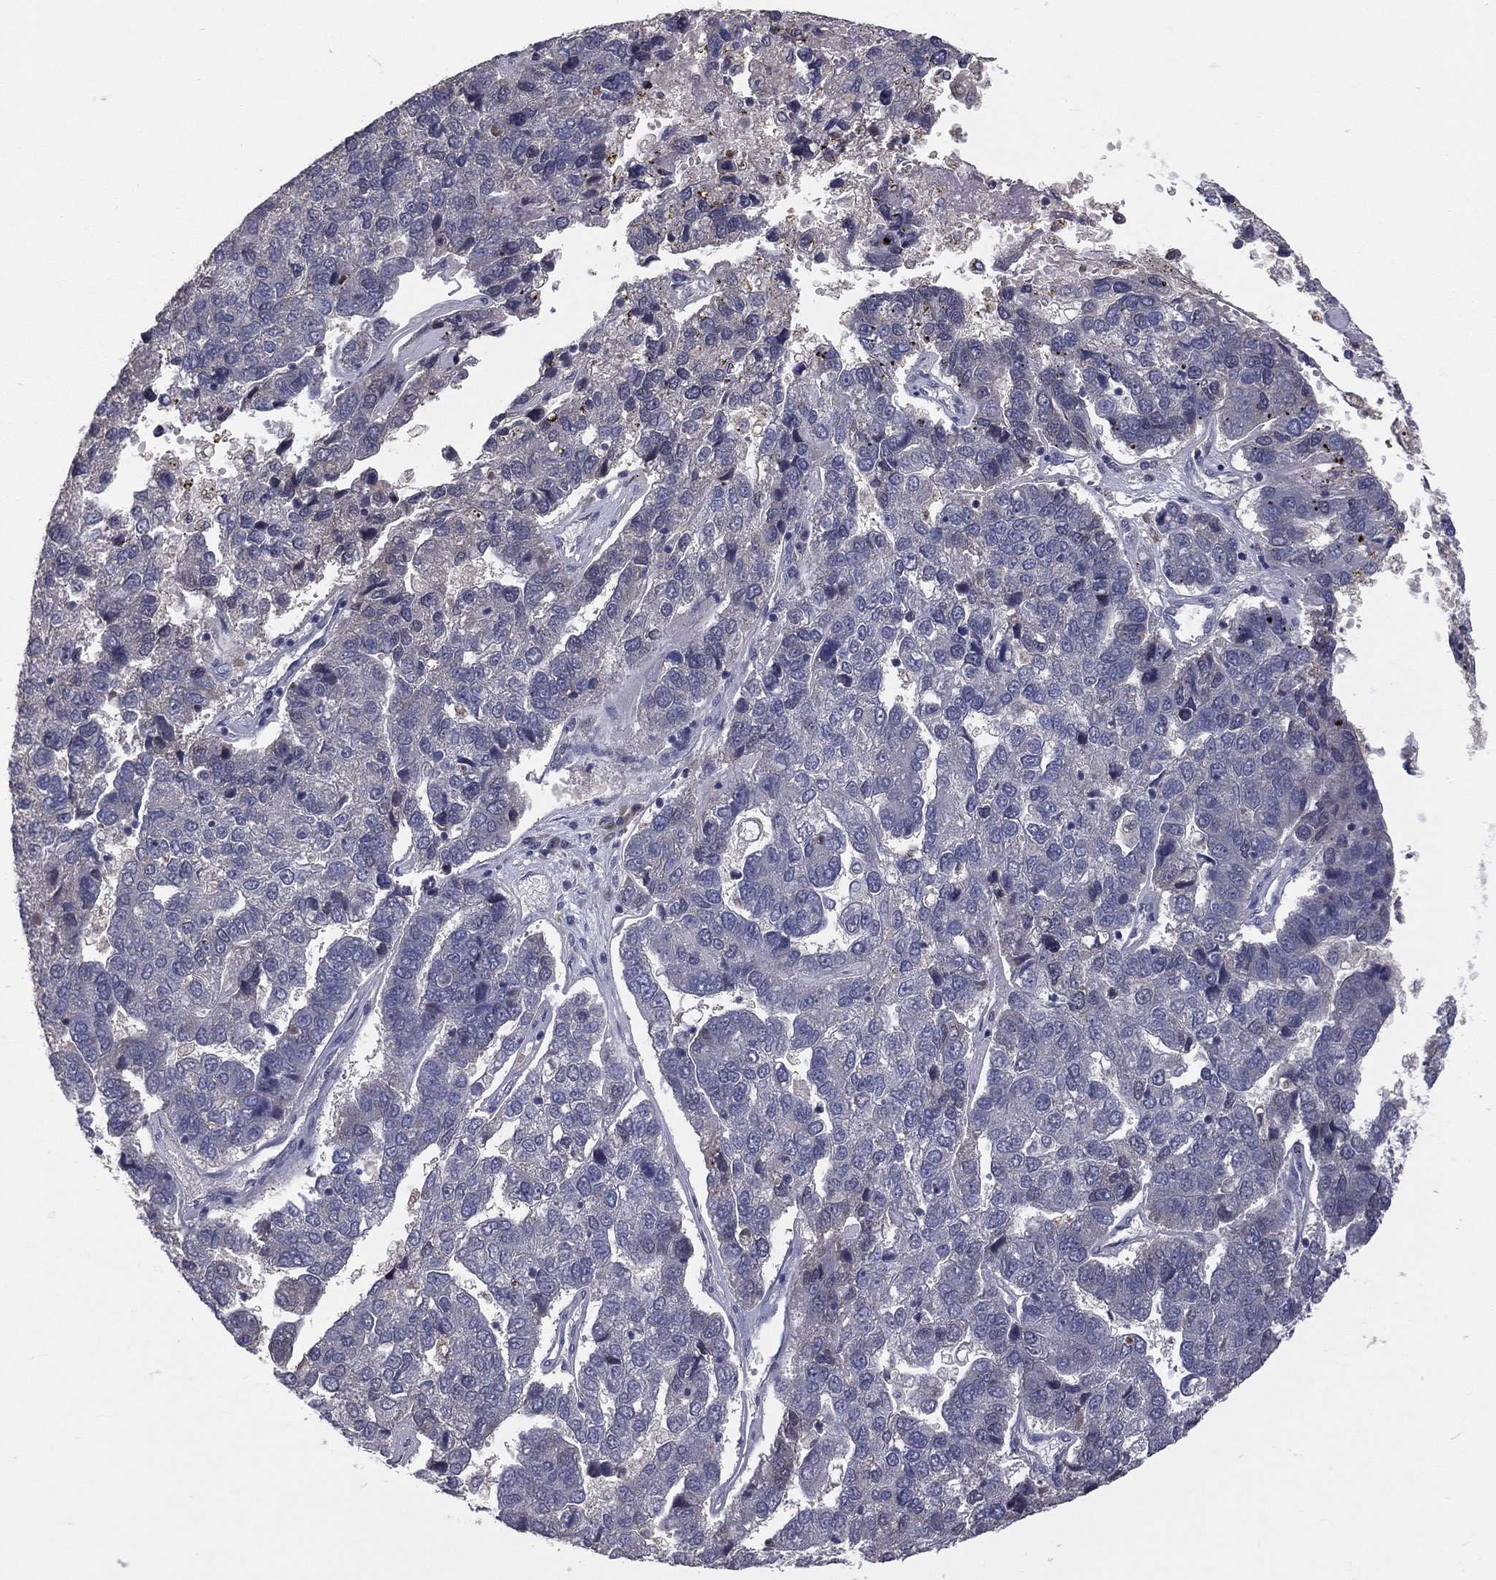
{"staining": {"intensity": "negative", "quantity": "none", "location": "none"}, "tissue": "pancreatic cancer", "cell_type": "Tumor cells", "image_type": "cancer", "snomed": [{"axis": "morphology", "description": "Adenocarcinoma, NOS"}, {"axis": "topography", "description": "Pancreas"}], "caption": "Human adenocarcinoma (pancreatic) stained for a protein using IHC displays no staining in tumor cells.", "gene": "DSG4", "patient": {"sex": "female", "age": 61}}